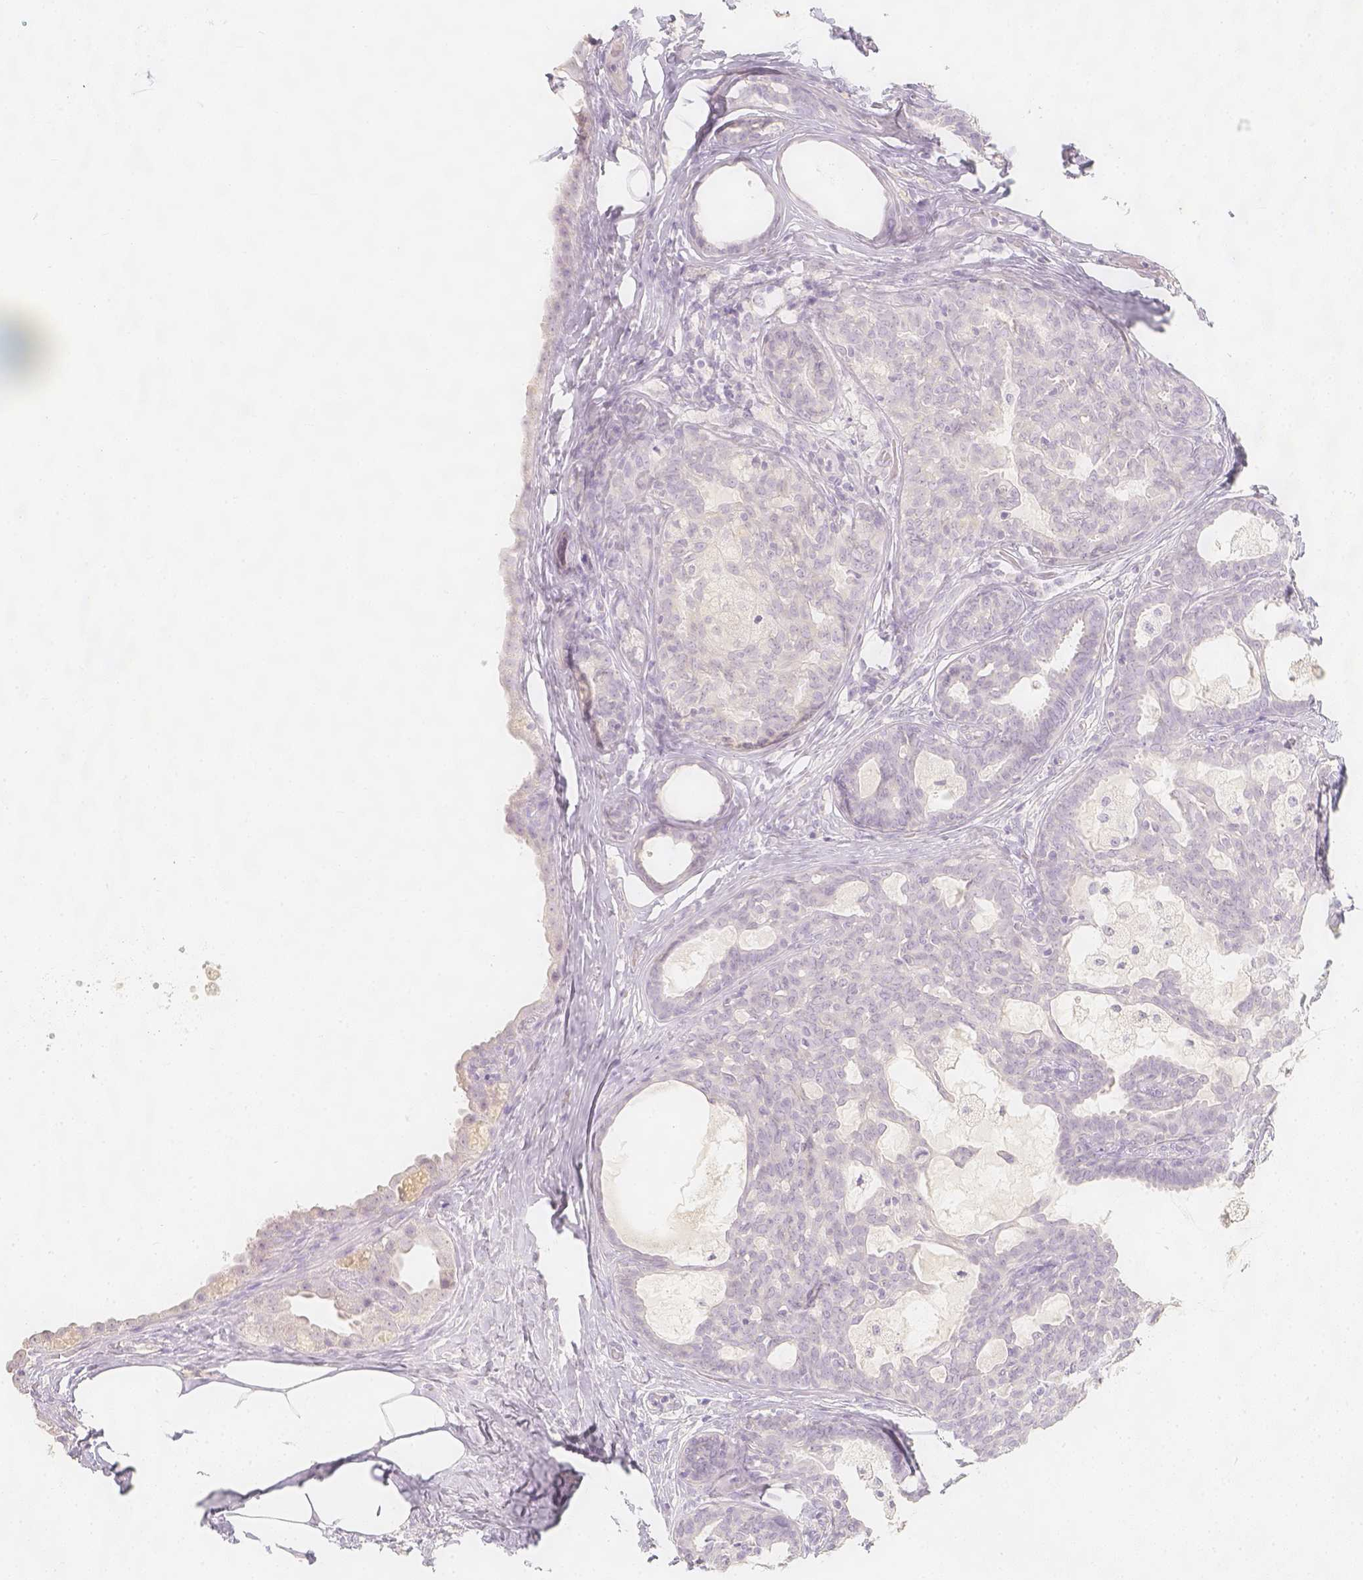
{"staining": {"intensity": "negative", "quantity": "none", "location": "none"}, "tissue": "breast cancer", "cell_type": "Tumor cells", "image_type": "cancer", "snomed": [{"axis": "morphology", "description": "Duct carcinoma"}, {"axis": "topography", "description": "Breast"}], "caption": "The immunohistochemistry (IHC) histopathology image has no significant staining in tumor cells of breast cancer tissue.", "gene": "SLC18A1", "patient": {"sex": "female", "age": 59}}